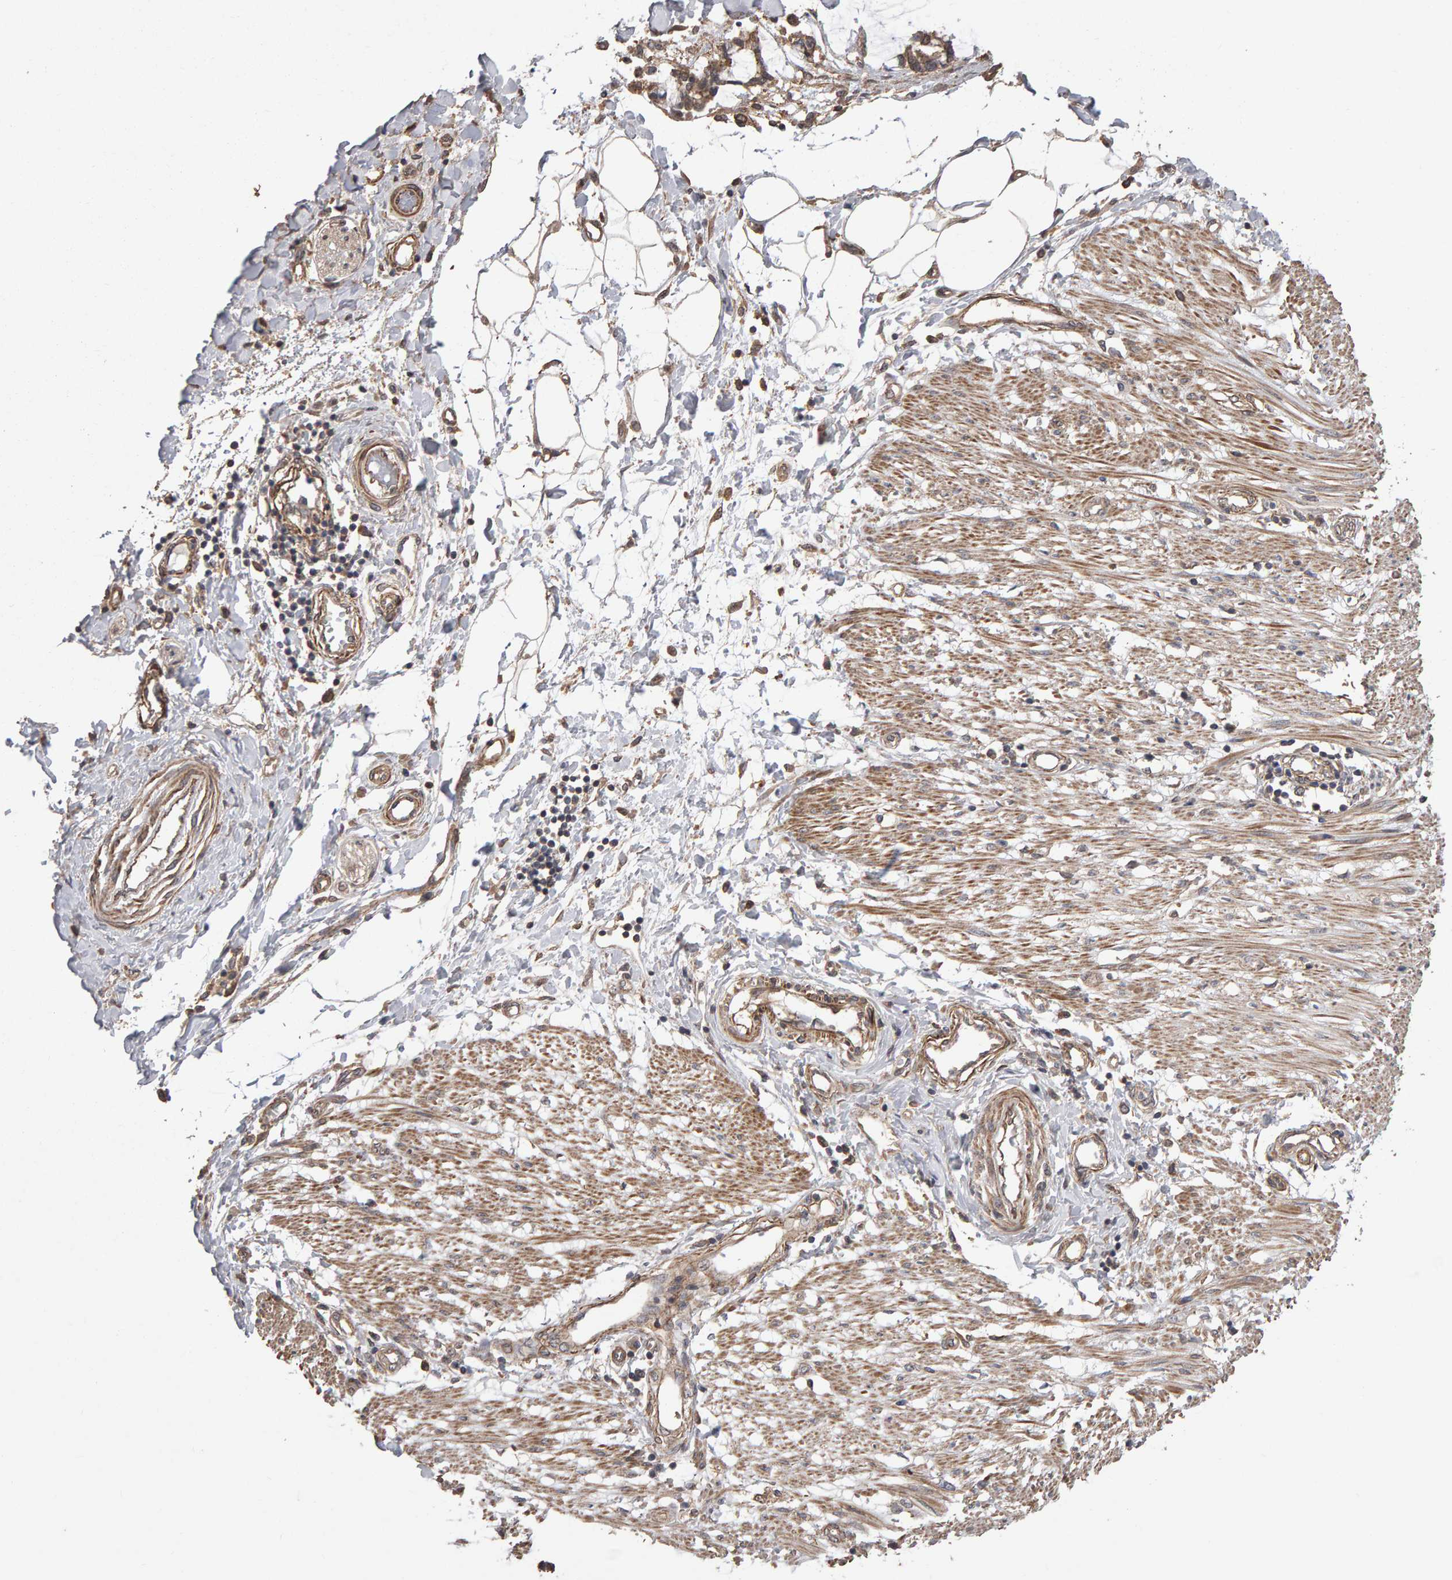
{"staining": {"intensity": "weak", "quantity": "25%-75%", "location": "cytoplasmic/membranous"}, "tissue": "adipose tissue", "cell_type": "Adipocytes", "image_type": "normal", "snomed": [{"axis": "morphology", "description": "Normal tissue, NOS"}, {"axis": "morphology", "description": "Adenocarcinoma, NOS"}, {"axis": "topography", "description": "Colon"}, {"axis": "topography", "description": "Peripheral nerve tissue"}], "caption": "Weak cytoplasmic/membranous expression for a protein is identified in approximately 25%-75% of adipocytes of benign adipose tissue using immunohistochemistry (IHC).", "gene": "SCRIB", "patient": {"sex": "male", "age": 14}}